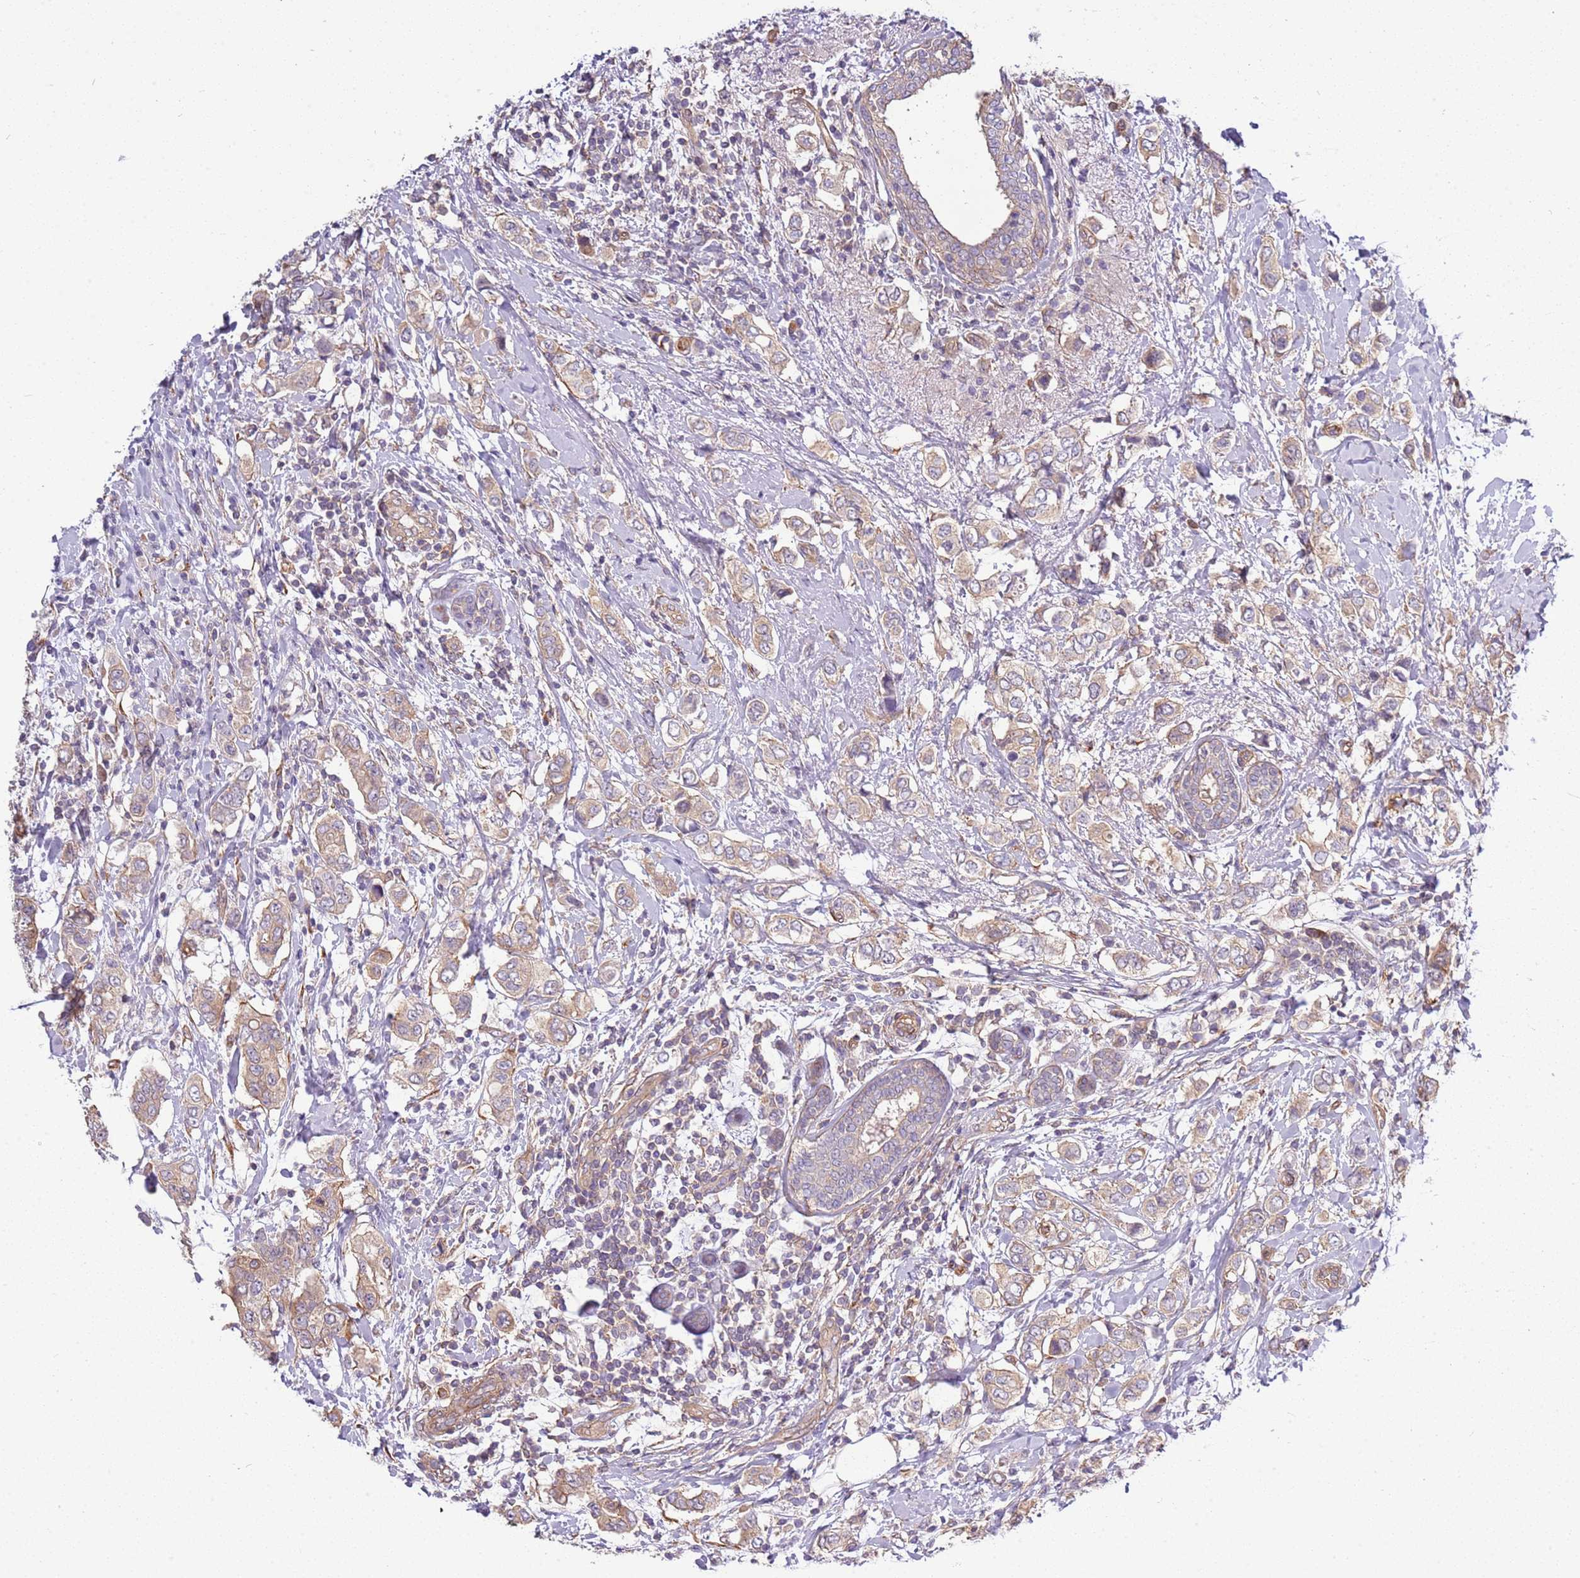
{"staining": {"intensity": "weak", "quantity": ">75%", "location": "cytoplasmic/membranous"}, "tissue": "breast cancer", "cell_type": "Tumor cells", "image_type": "cancer", "snomed": [{"axis": "morphology", "description": "Lobular carcinoma"}, {"axis": "topography", "description": "Breast"}], "caption": "An image showing weak cytoplasmic/membranous expression in approximately >75% of tumor cells in breast cancer, as visualized by brown immunohistochemical staining.", "gene": "GNL1", "patient": {"sex": "female", "age": 51}}